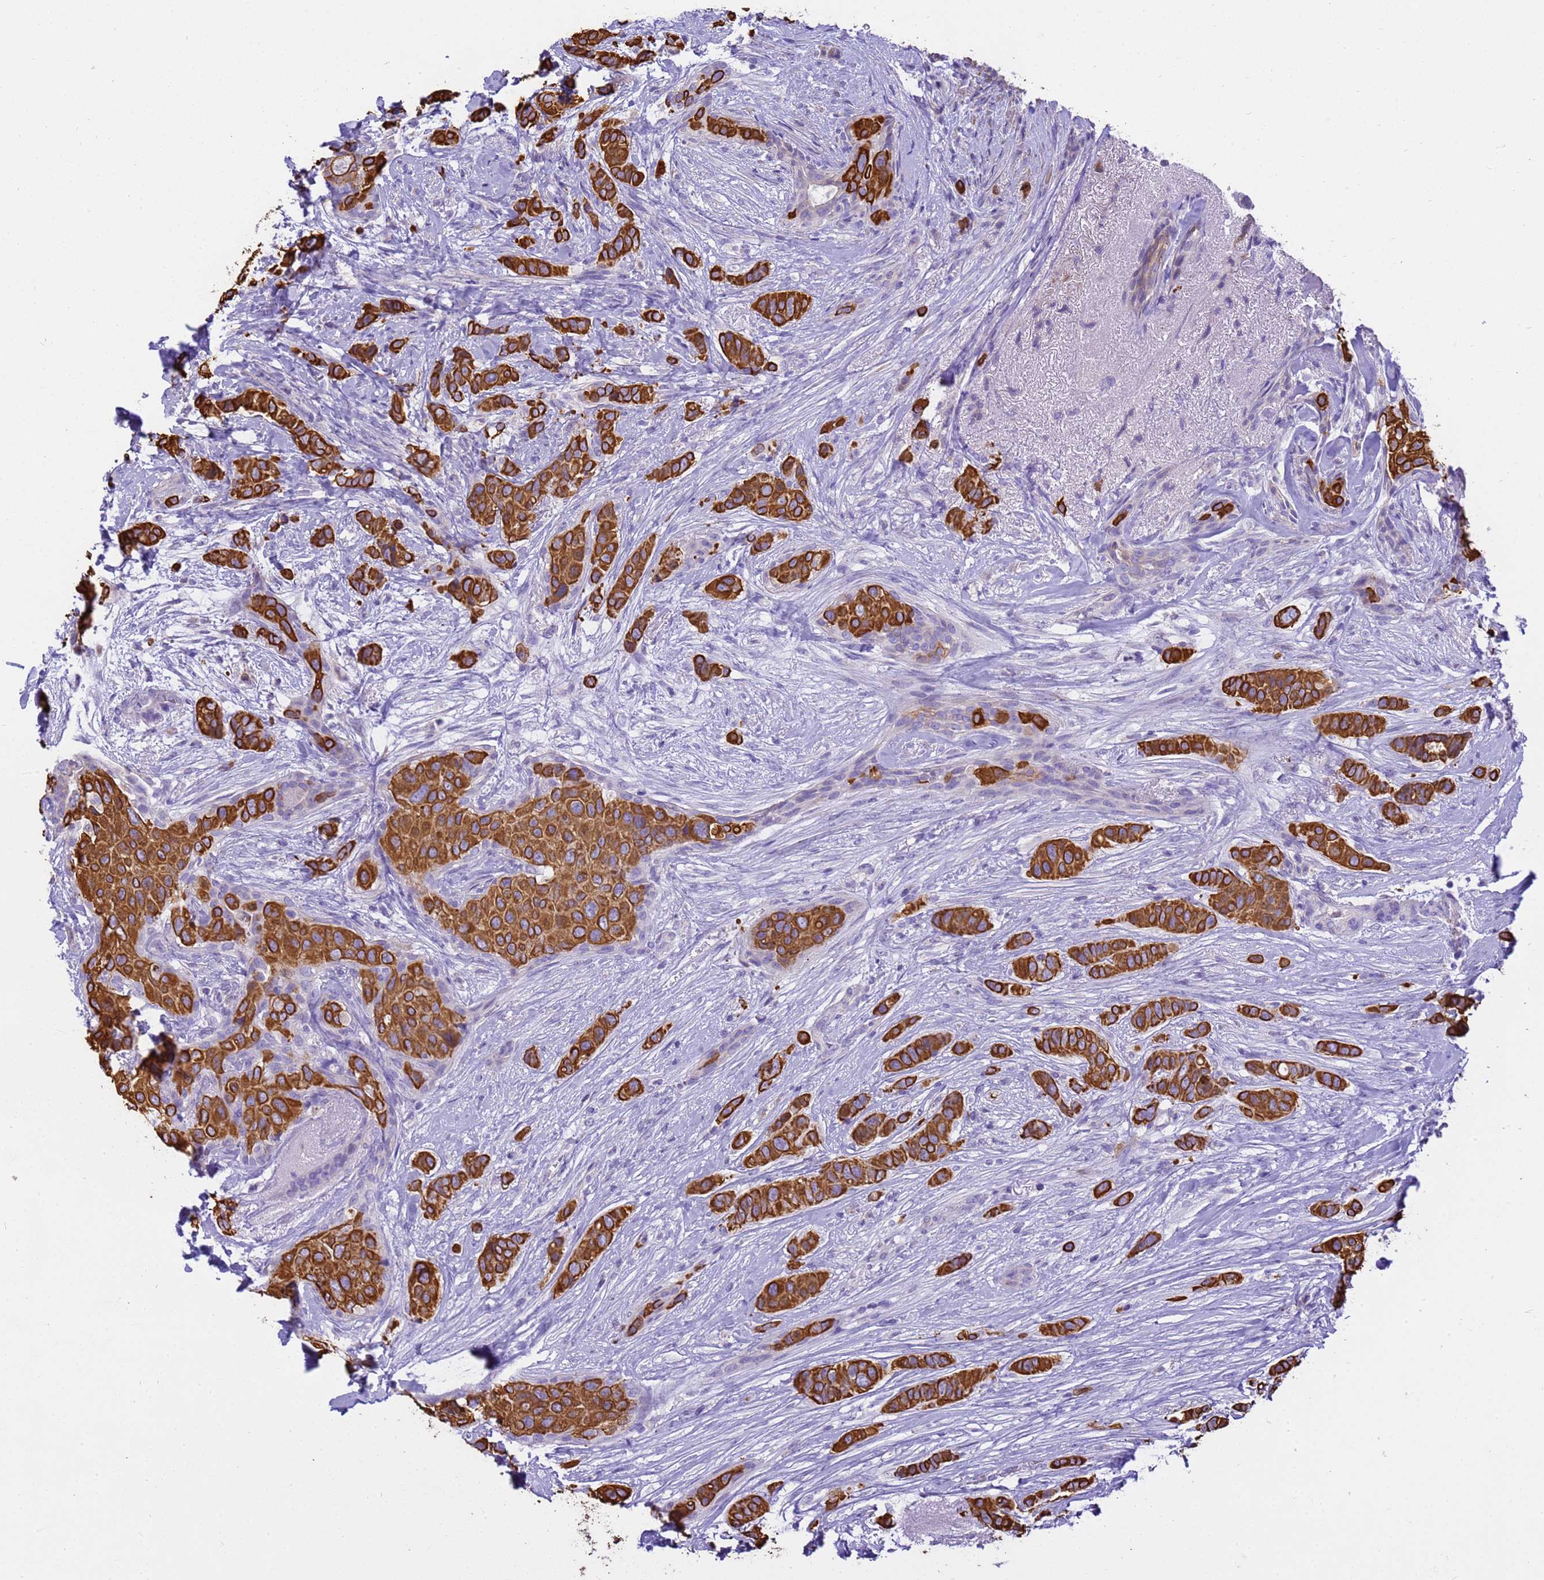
{"staining": {"intensity": "strong", "quantity": ">75%", "location": "cytoplasmic/membranous"}, "tissue": "breast cancer", "cell_type": "Tumor cells", "image_type": "cancer", "snomed": [{"axis": "morphology", "description": "Lobular carcinoma"}, {"axis": "topography", "description": "Breast"}], "caption": "Breast cancer (lobular carcinoma) stained with immunohistochemistry exhibits strong cytoplasmic/membranous staining in approximately >75% of tumor cells.", "gene": "PIEZO2", "patient": {"sex": "female", "age": 51}}